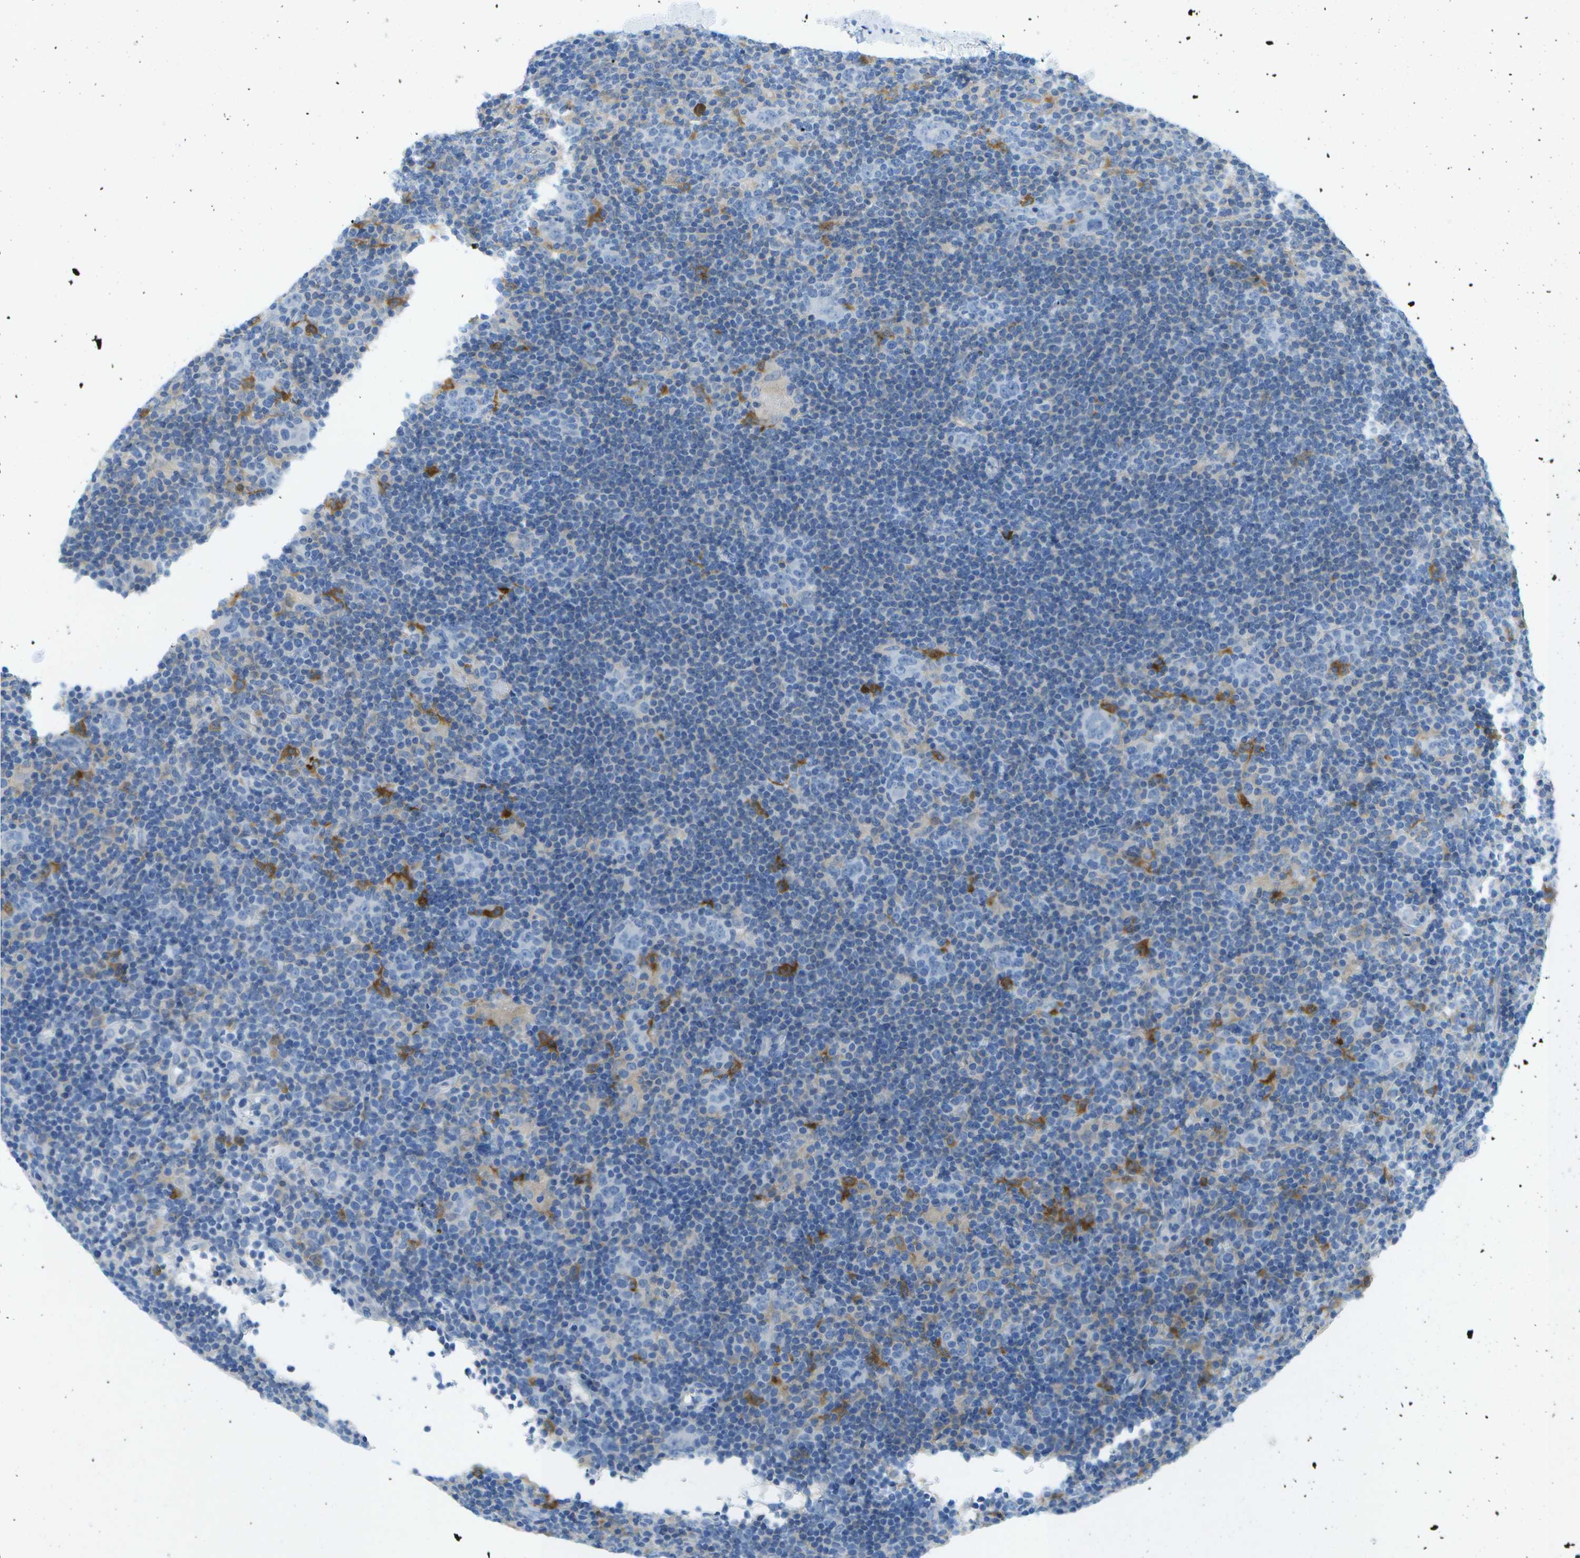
{"staining": {"intensity": "negative", "quantity": "none", "location": "none"}, "tissue": "lymphoma", "cell_type": "Tumor cells", "image_type": "cancer", "snomed": [{"axis": "morphology", "description": "Hodgkin's disease, NOS"}, {"axis": "topography", "description": "Lymph node"}], "caption": "The immunohistochemistry photomicrograph has no significant expression in tumor cells of Hodgkin's disease tissue.", "gene": "WNK2", "patient": {"sex": "female", "age": 57}}